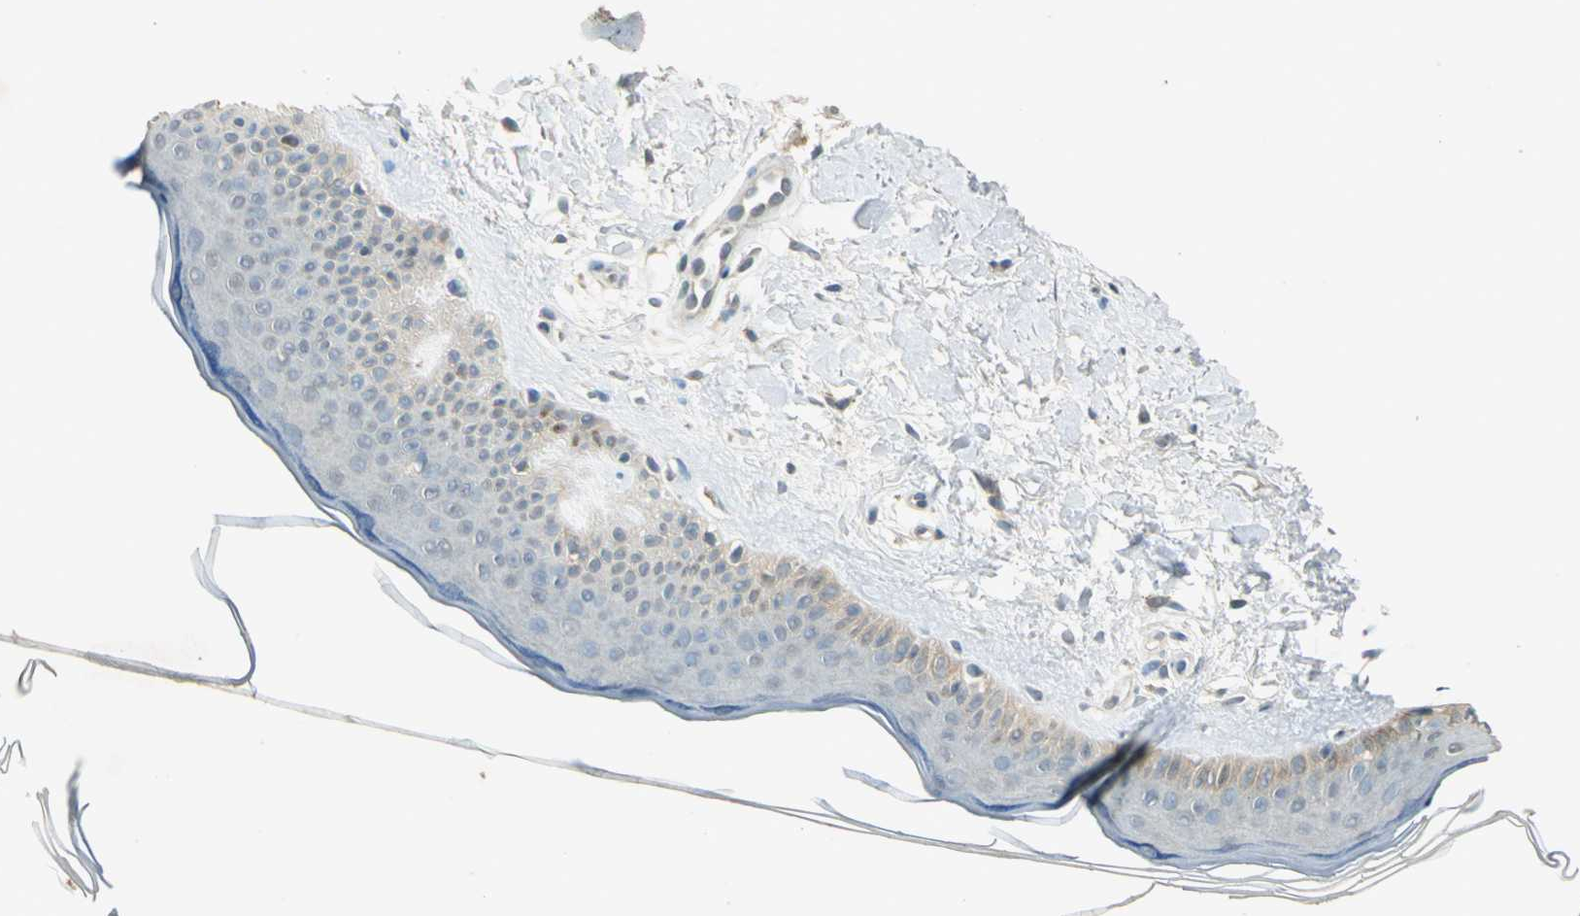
{"staining": {"intensity": "negative", "quantity": "none", "location": "none"}, "tissue": "skin", "cell_type": "Fibroblasts", "image_type": "normal", "snomed": [{"axis": "morphology", "description": "Normal tissue, NOS"}, {"axis": "topography", "description": "Skin"}], "caption": "The immunohistochemistry (IHC) micrograph has no significant positivity in fibroblasts of skin. (Stains: DAB (3,3'-diaminobenzidine) IHC with hematoxylin counter stain, Microscopy: brightfield microscopy at high magnification).", "gene": "BIRC2", "patient": {"sex": "female", "age": 19}}